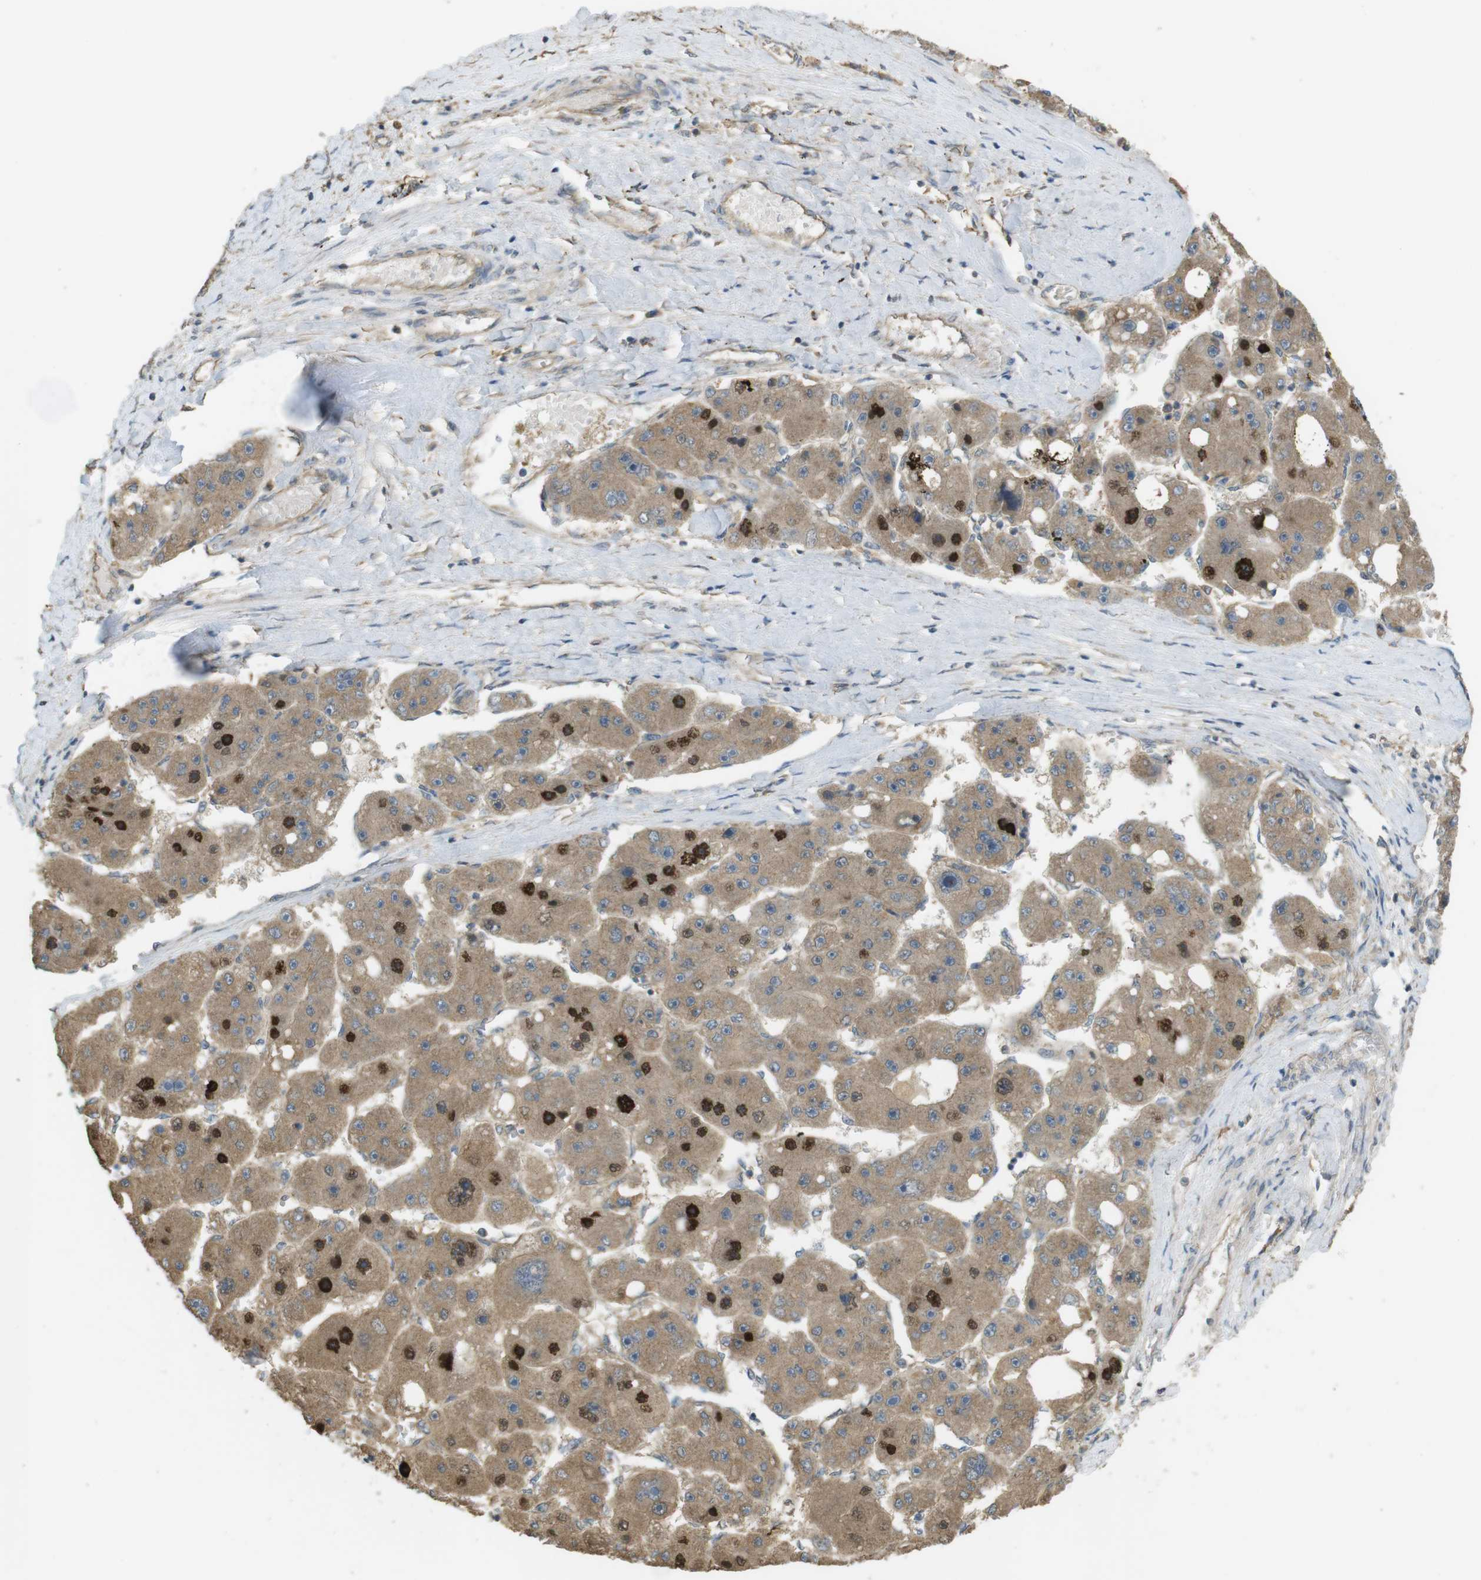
{"staining": {"intensity": "strong", "quantity": "<25%", "location": "cytoplasmic/membranous"}, "tissue": "liver cancer", "cell_type": "Tumor cells", "image_type": "cancer", "snomed": [{"axis": "morphology", "description": "Carcinoma, Hepatocellular, NOS"}, {"axis": "topography", "description": "Liver"}], "caption": "There is medium levels of strong cytoplasmic/membranous staining in tumor cells of liver cancer, as demonstrated by immunohistochemical staining (brown color).", "gene": "ZDHHC20", "patient": {"sex": "female", "age": 61}}